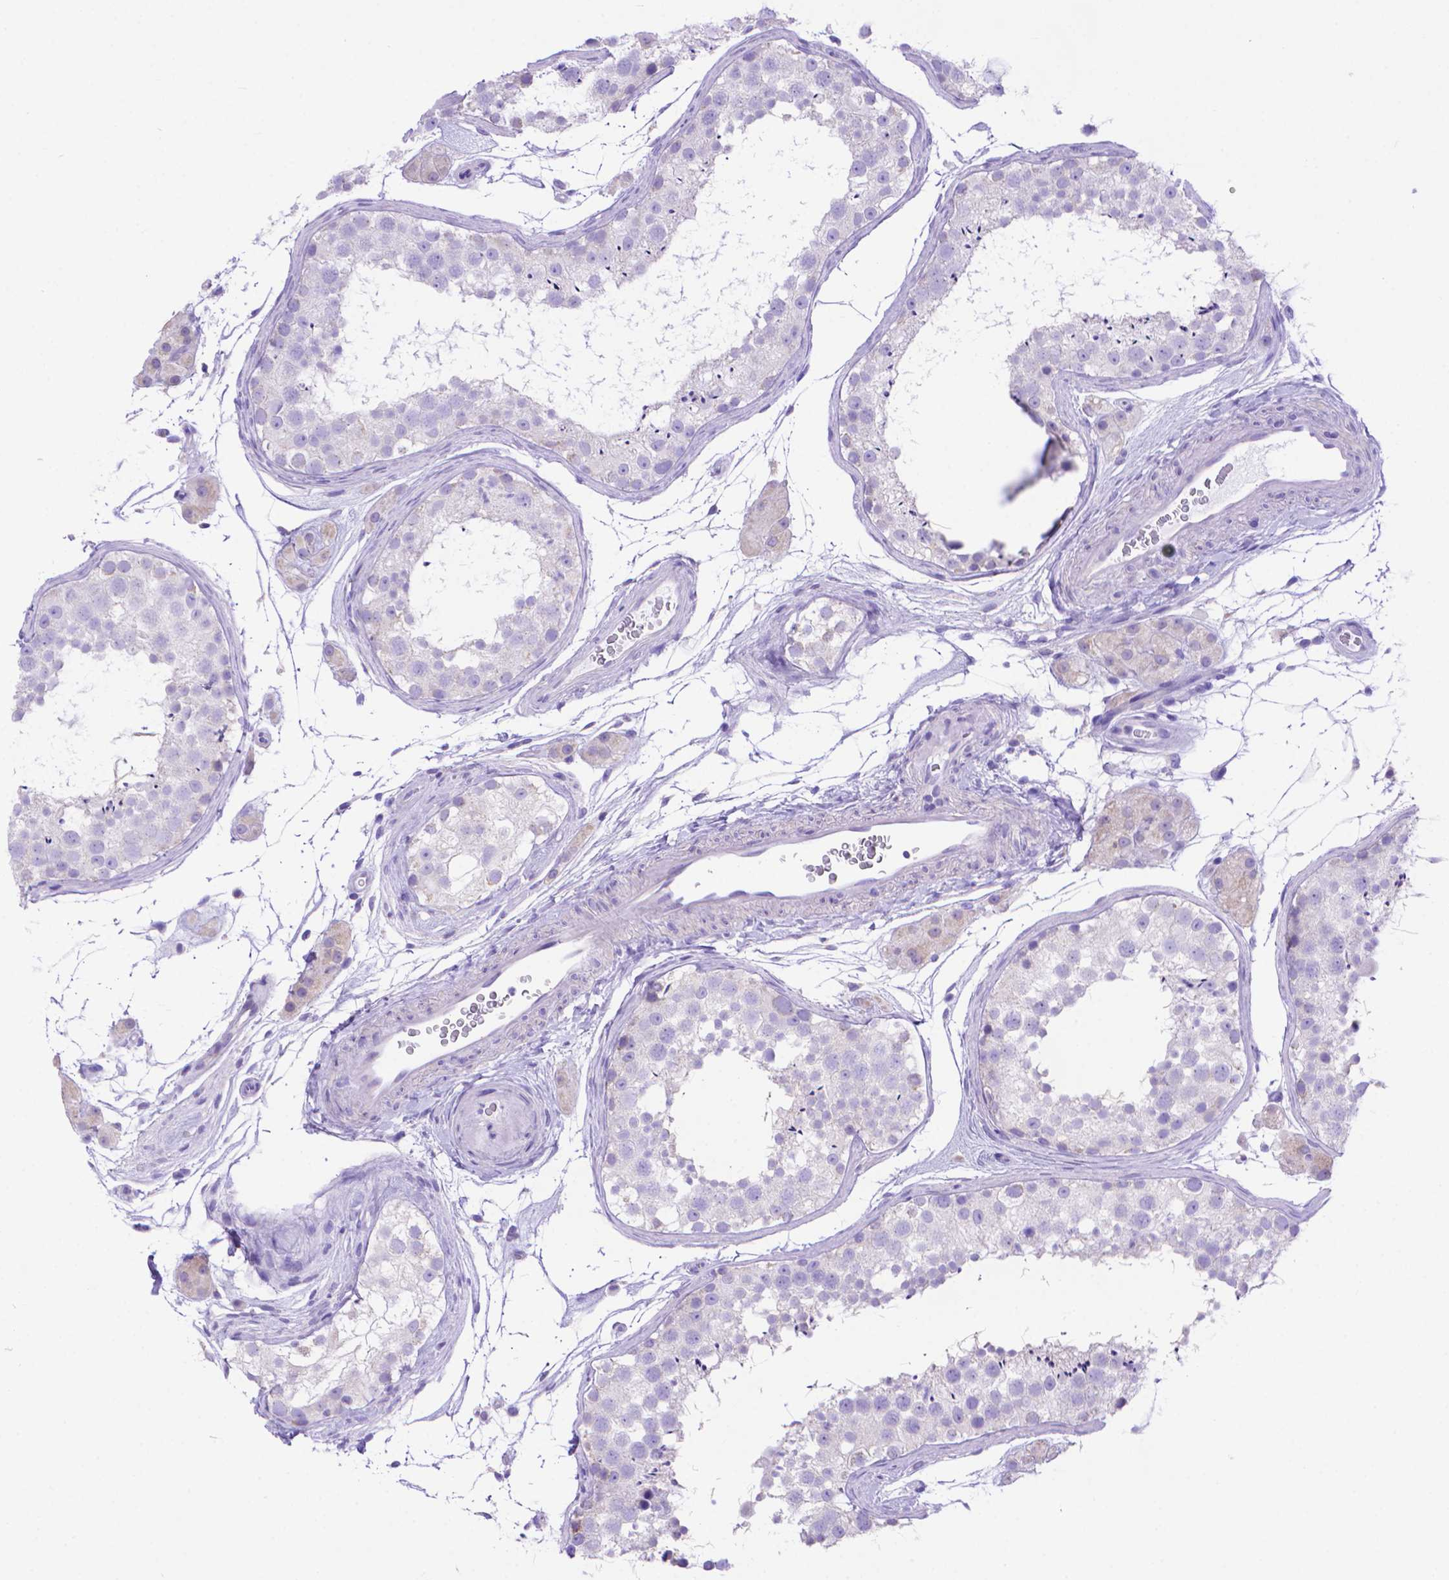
{"staining": {"intensity": "negative", "quantity": "none", "location": "none"}, "tissue": "testis", "cell_type": "Cells in seminiferous ducts", "image_type": "normal", "snomed": [{"axis": "morphology", "description": "Normal tissue, NOS"}, {"axis": "topography", "description": "Testis"}], "caption": "There is no significant expression in cells in seminiferous ducts of testis. The staining is performed using DAB brown chromogen with nuclei counter-stained in using hematoxylin.", "gene": "DHRS2", "patient": {"sex": "male", "age": 41}}